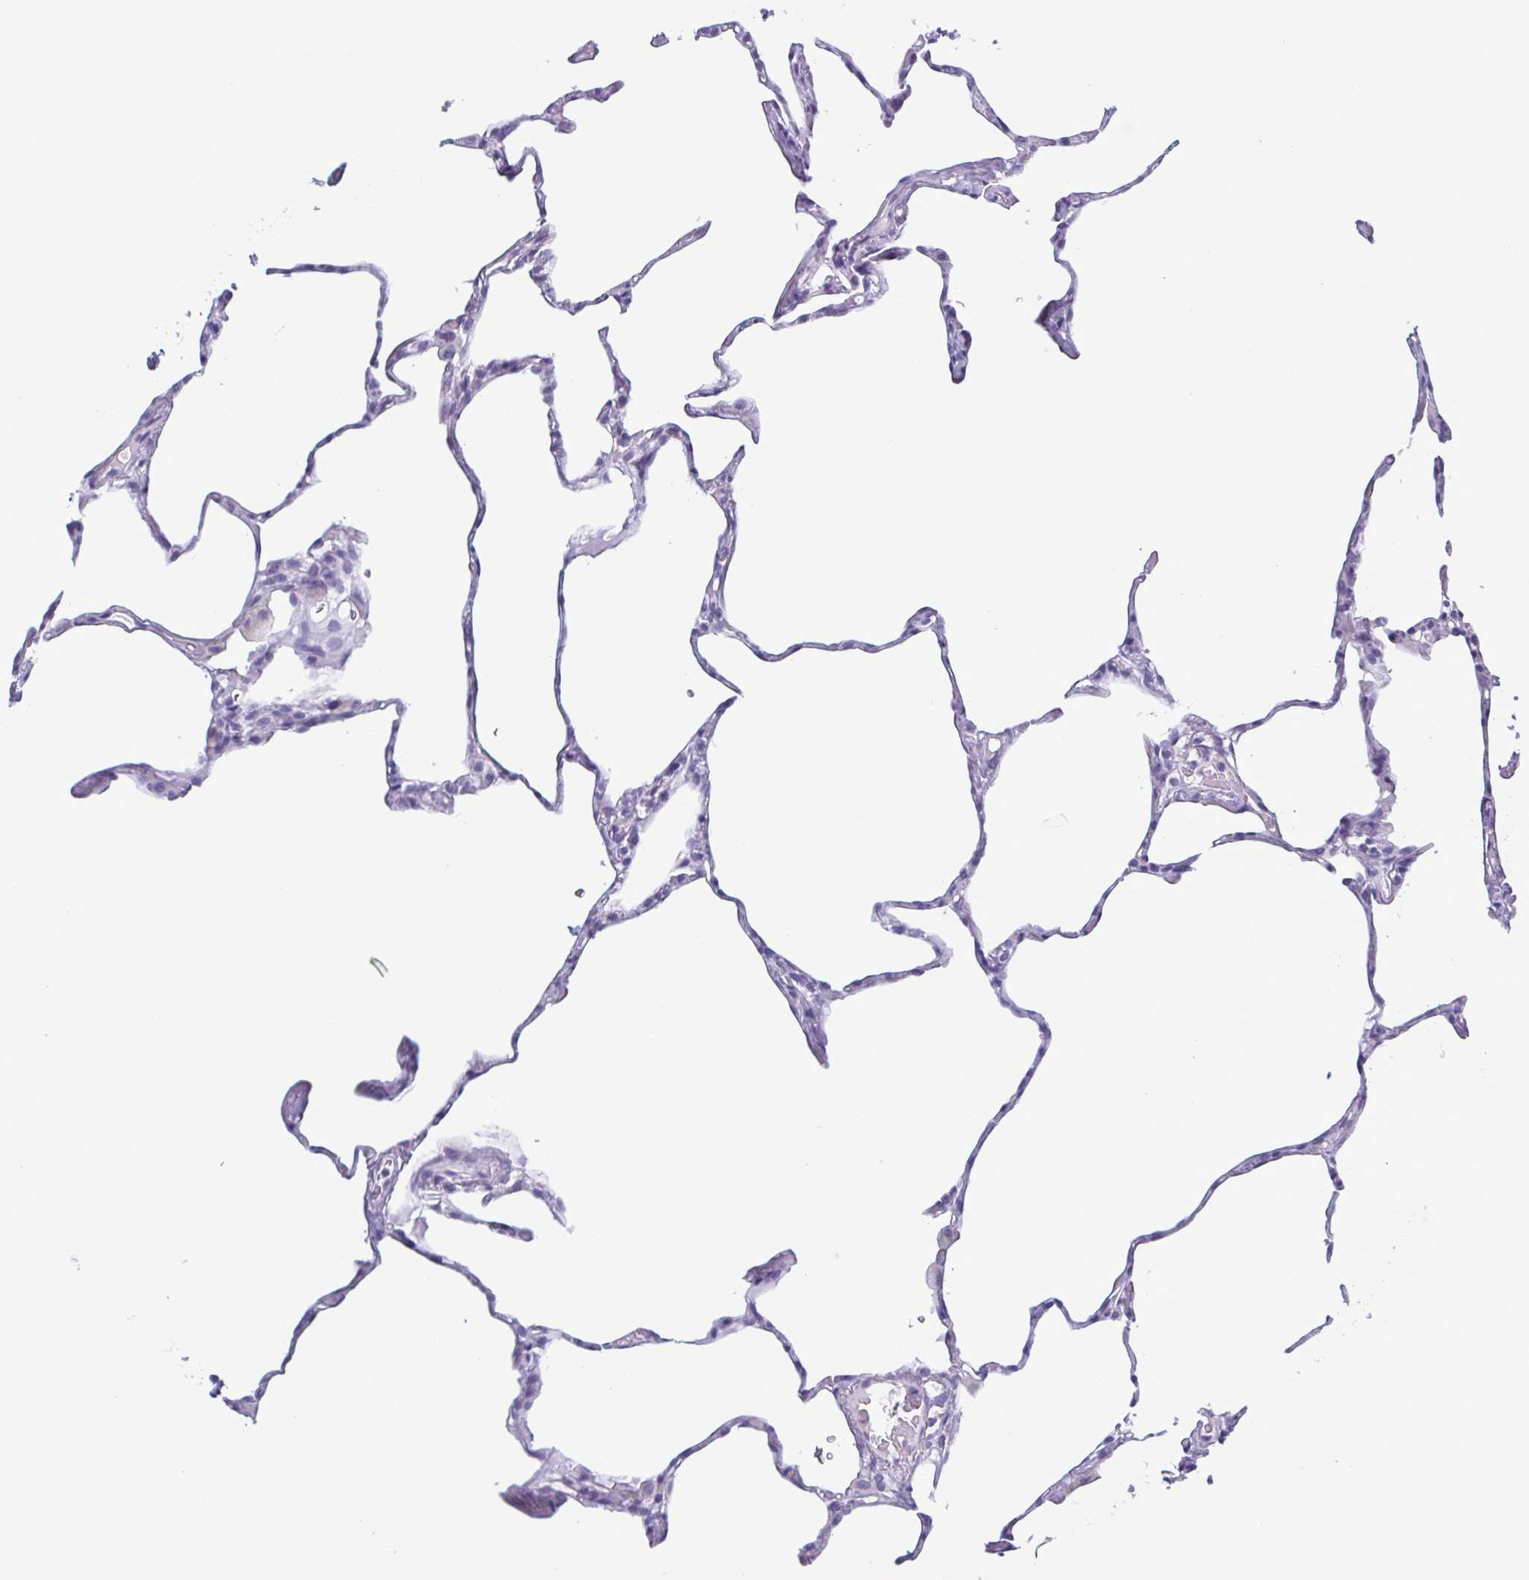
{"staining": {"intensity": "negative", "quantity": "none", "location": "none"}, "tissue": "lung", "cell_type": "Alveolar cells", "image_type": "normal", "snomed": [{"axis": "morphology", "description": "Normal tissue, NOS"}, {"axis": "topography", "description": "Lung"}], "caption": "This is an immunohistochemistry image of unremarkable lung. There is no staining in alveolar cells.", "gene": "INAFM1", "patient": {"sex": "male", "age": 65}}